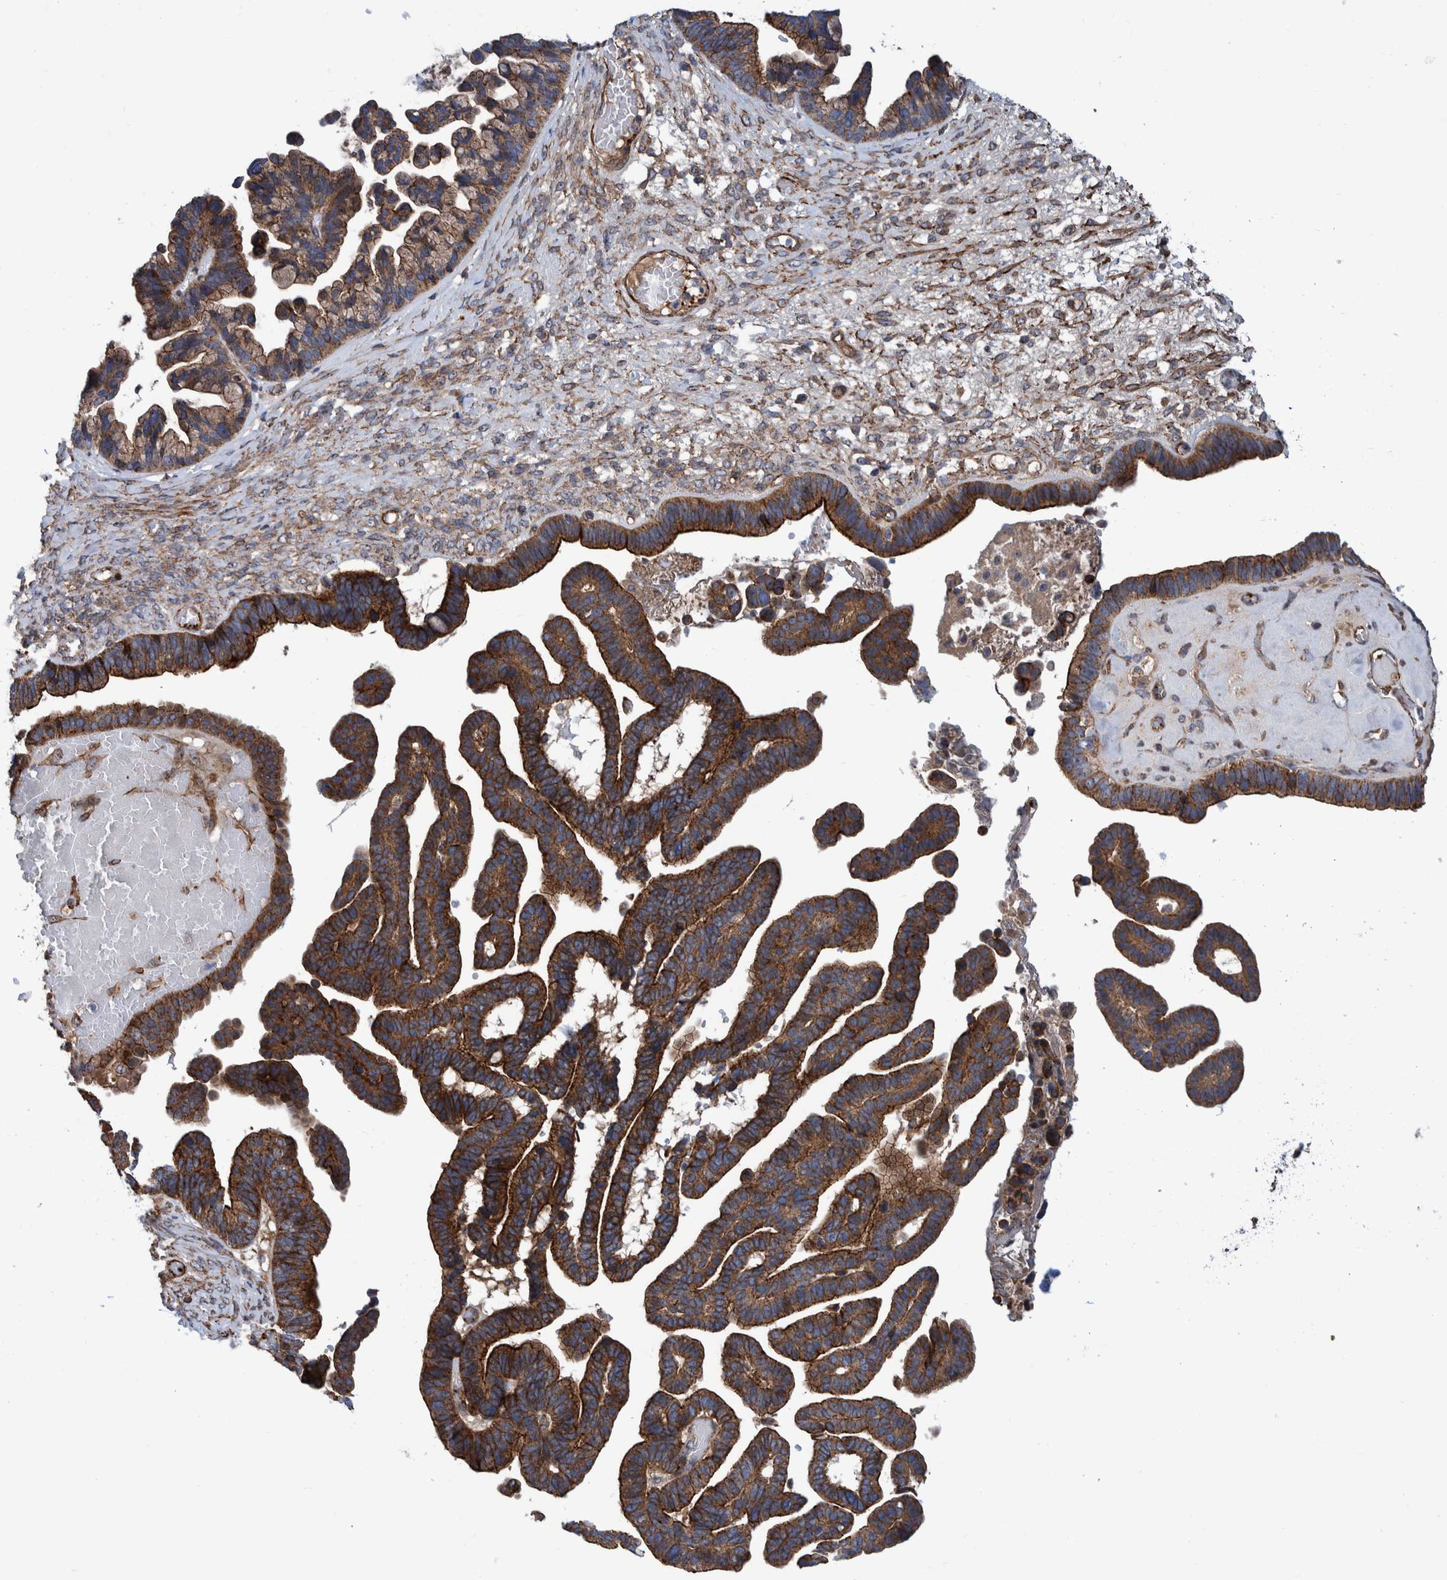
{"staining": {"intensity": "strong", "quantity": ">75%", "location": "cytoplasmic/membranous"}, "tissue": "ovarian cancer", "cell_type": "Tumor cells", "image_type": "cancer", "snomed": [{"axis": "morphology", "description": "Cystadenocarcinoma, serous, NOS"}, {"axis": "topography", "description": "Ovary"}], "caption": "Immunohistochemical staining of human serous cystadenocarcinoma (ovarian) exhibits strong cytoplasmic/membranous protein expression in about >75% of tumor cells.", "gene": "SLC25A10", "patient": {"sex": "female", "age": 56}}